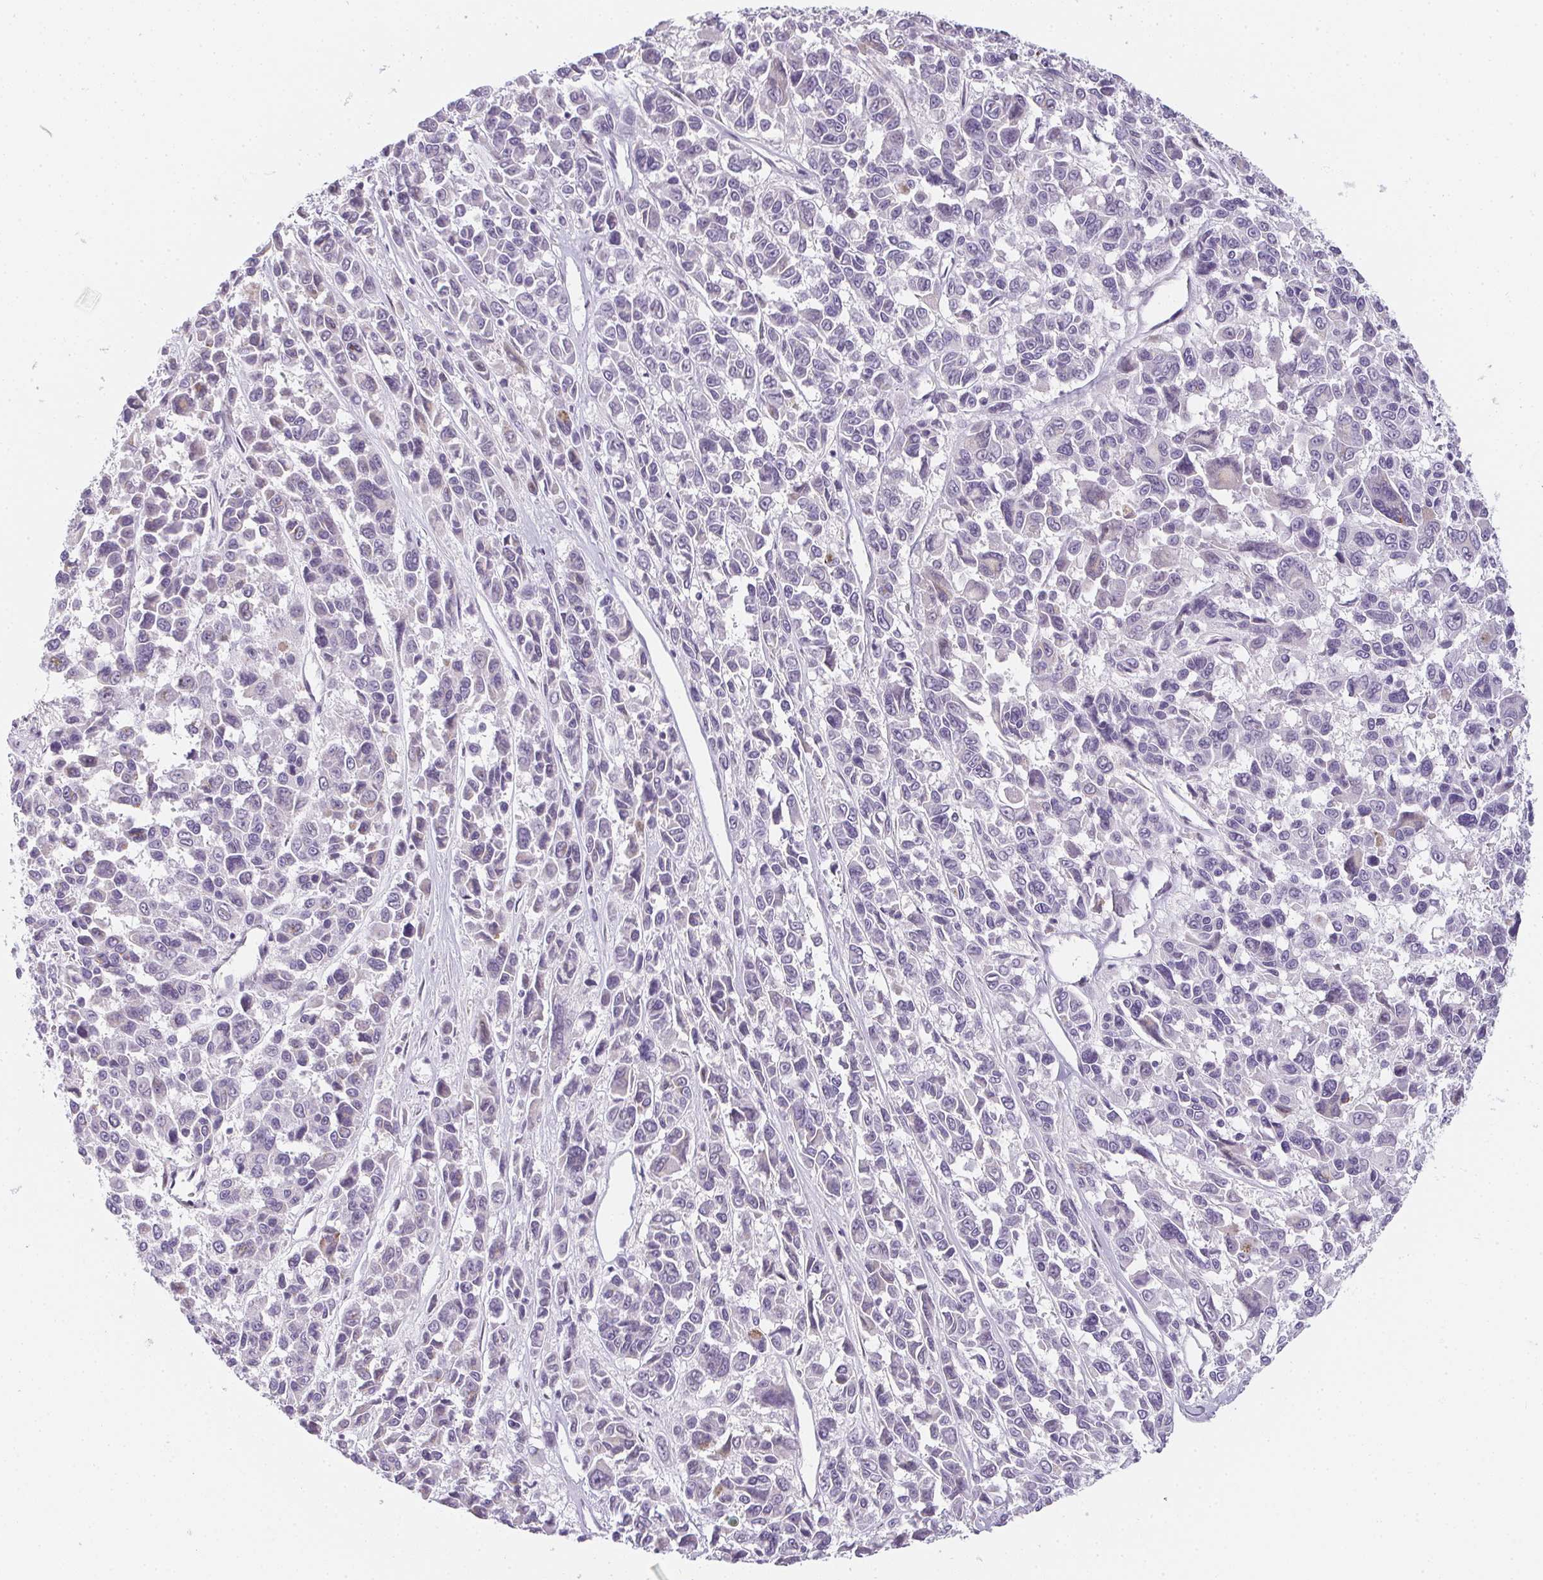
{"staining": {"intensity": "negative", "quantity": "none", "location": "none"}, "tissue": "melanoma", "cell_type": "Tumor cells", "image_type": "cancer", "snomed": [{"axis": "morphology", "description": "Malignant melanoma, NOS"}, {"axis": "topography", "description": "Skin"}], "caption": "The micrograph exhibits no staining of tumor cells in malignant melanoma.", "gene": "MAP1A", "patient": {"sex": "female", "age": 66}}